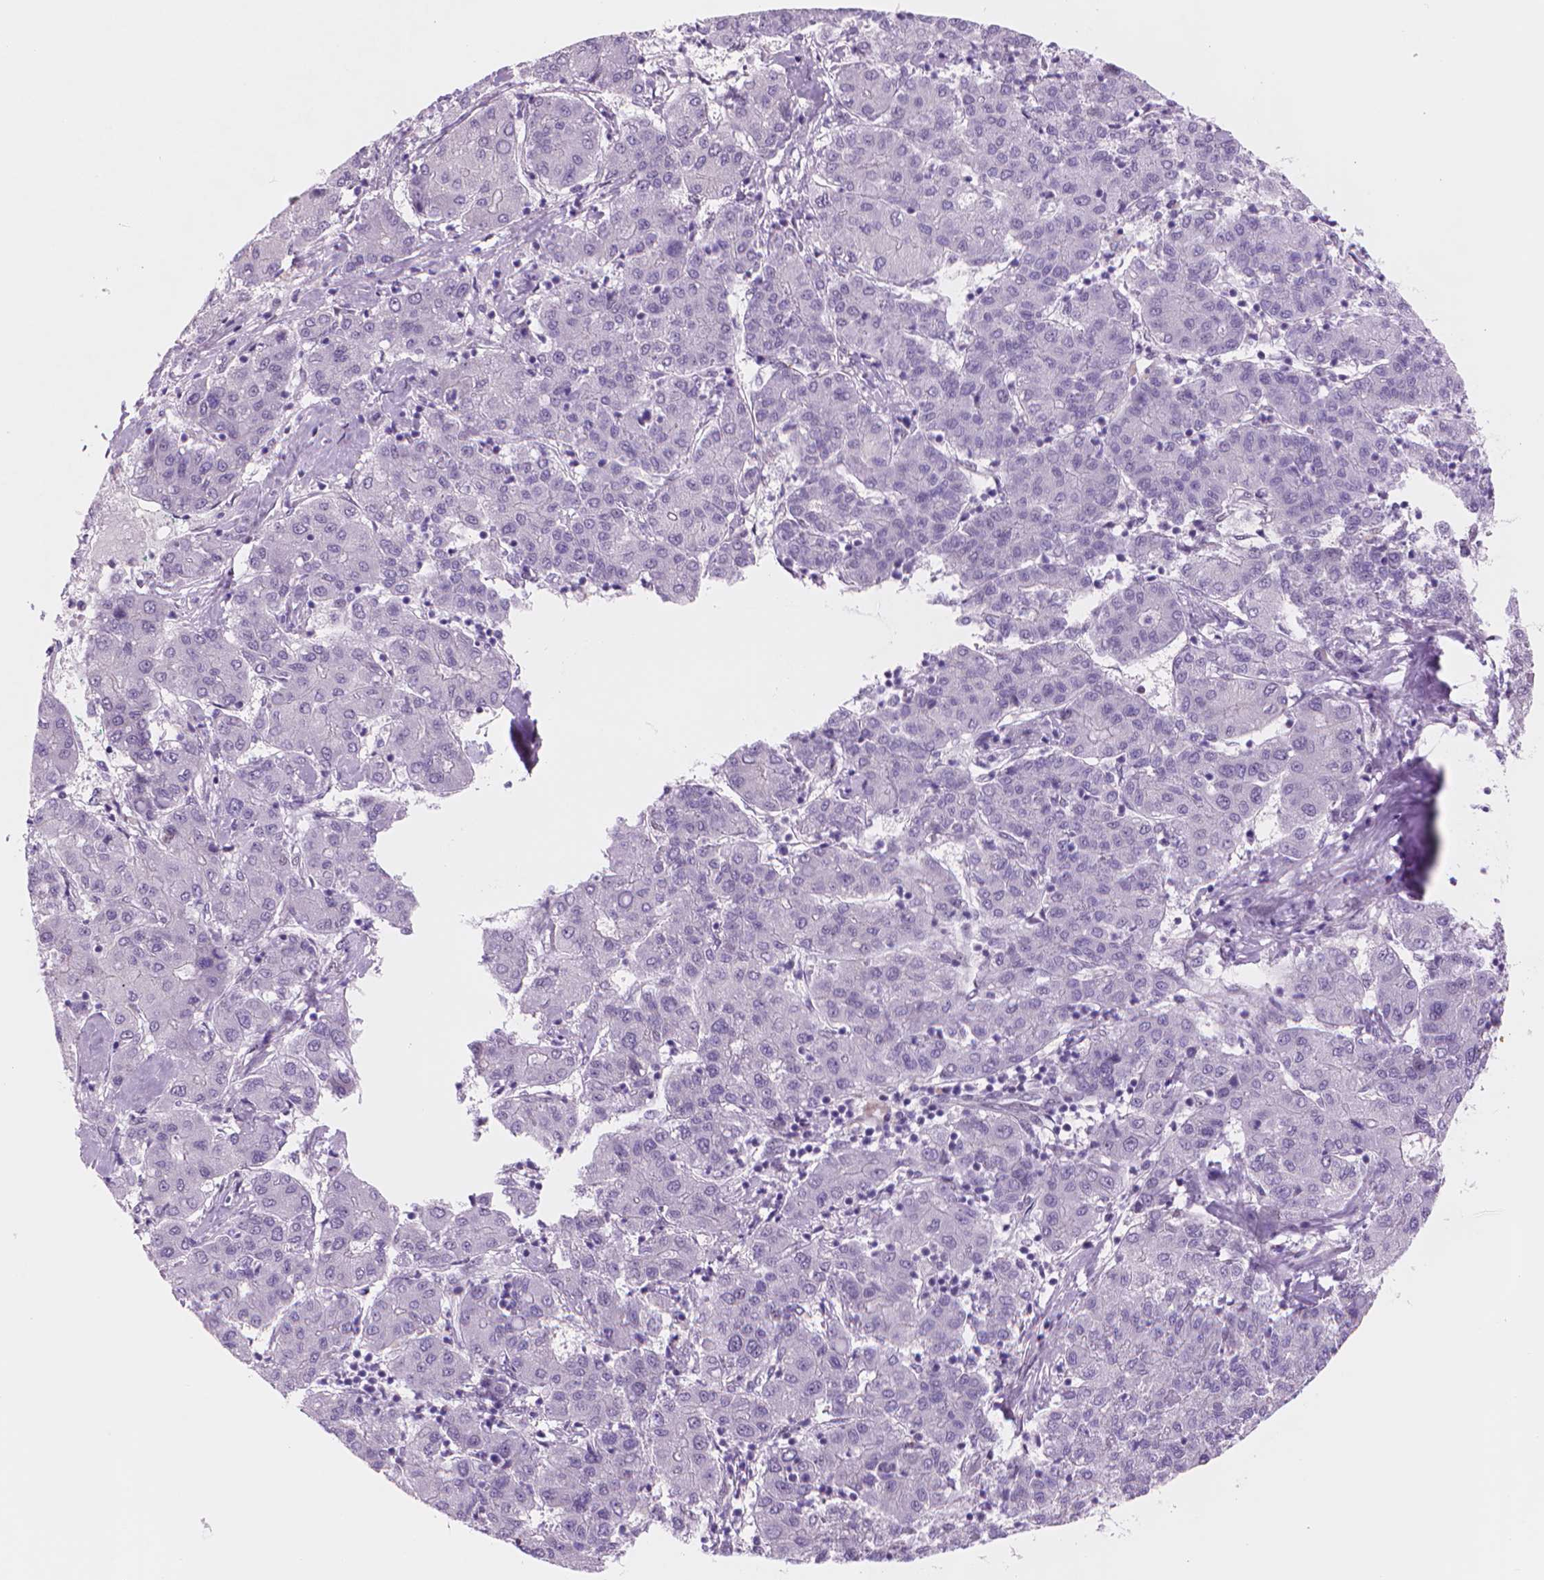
{"staining": {"intensity": "negative", "quantity": "none", "location": "none"}, "tissue": "liver cancer", "cell_type": "Tumor cells", "image_type": "cancer", "snomed": [{"axis": "morphology", "description": "Carcinoma, Hepatocellular, NOS"}, {"axis": "topography", "description": "Liver"}], "caption": "Immunohistochemistry (IHC) micrograph of human hepatocellular carcinoma (liver) stained for a protein (brown), which reveals no staining in tumor cells. (DAB immunohistochemistry (IHC) visualized using brightfield microscopy, high magnification).", "gene": "POLR3D", "patient": {"sex": "male", "age": 65}}